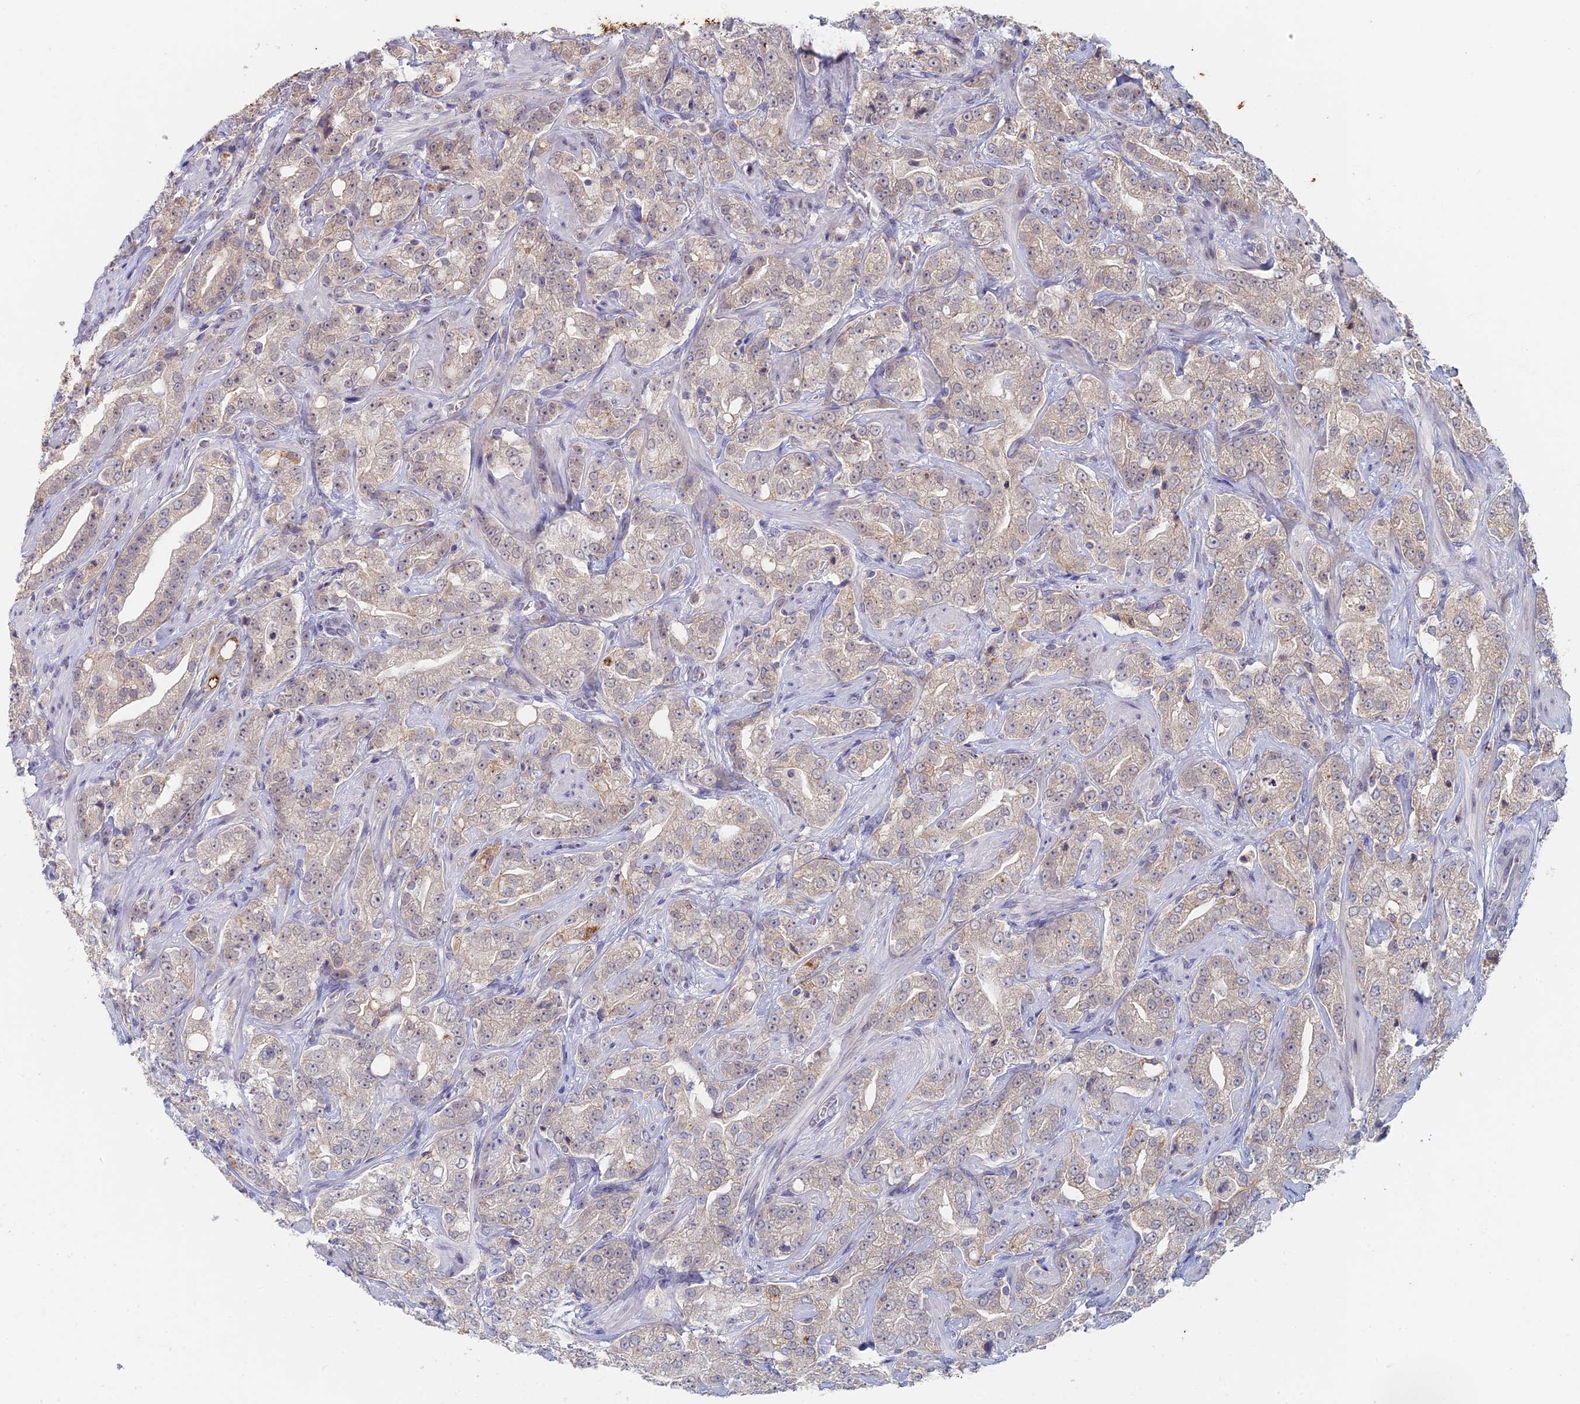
{"staining": {"intensity": "negative", "quantity": "none", "location": "none"}, "tissue": "prostate cancer", "cell_type": "Tumor cells", "image_type": "cancer", "snomed": [{"axis": "morphology", "description": "Adenocarcinoma, Low grade"}, {"axis": "topography", "description": "Prostate"}], "caption": "An immunohistochemistry (IHC) micrograph of prostate low-grade adenocarcinoma is shown. There is no staining in tumor cells of prostate low-grade adenocarcinoma. (DAB (3,3'-diaminobenzidine) immunohistochemistry with hematoxylin counter stain).", "gene": "GPATCH1", "patient": {"sex": "male", "age": 67}}